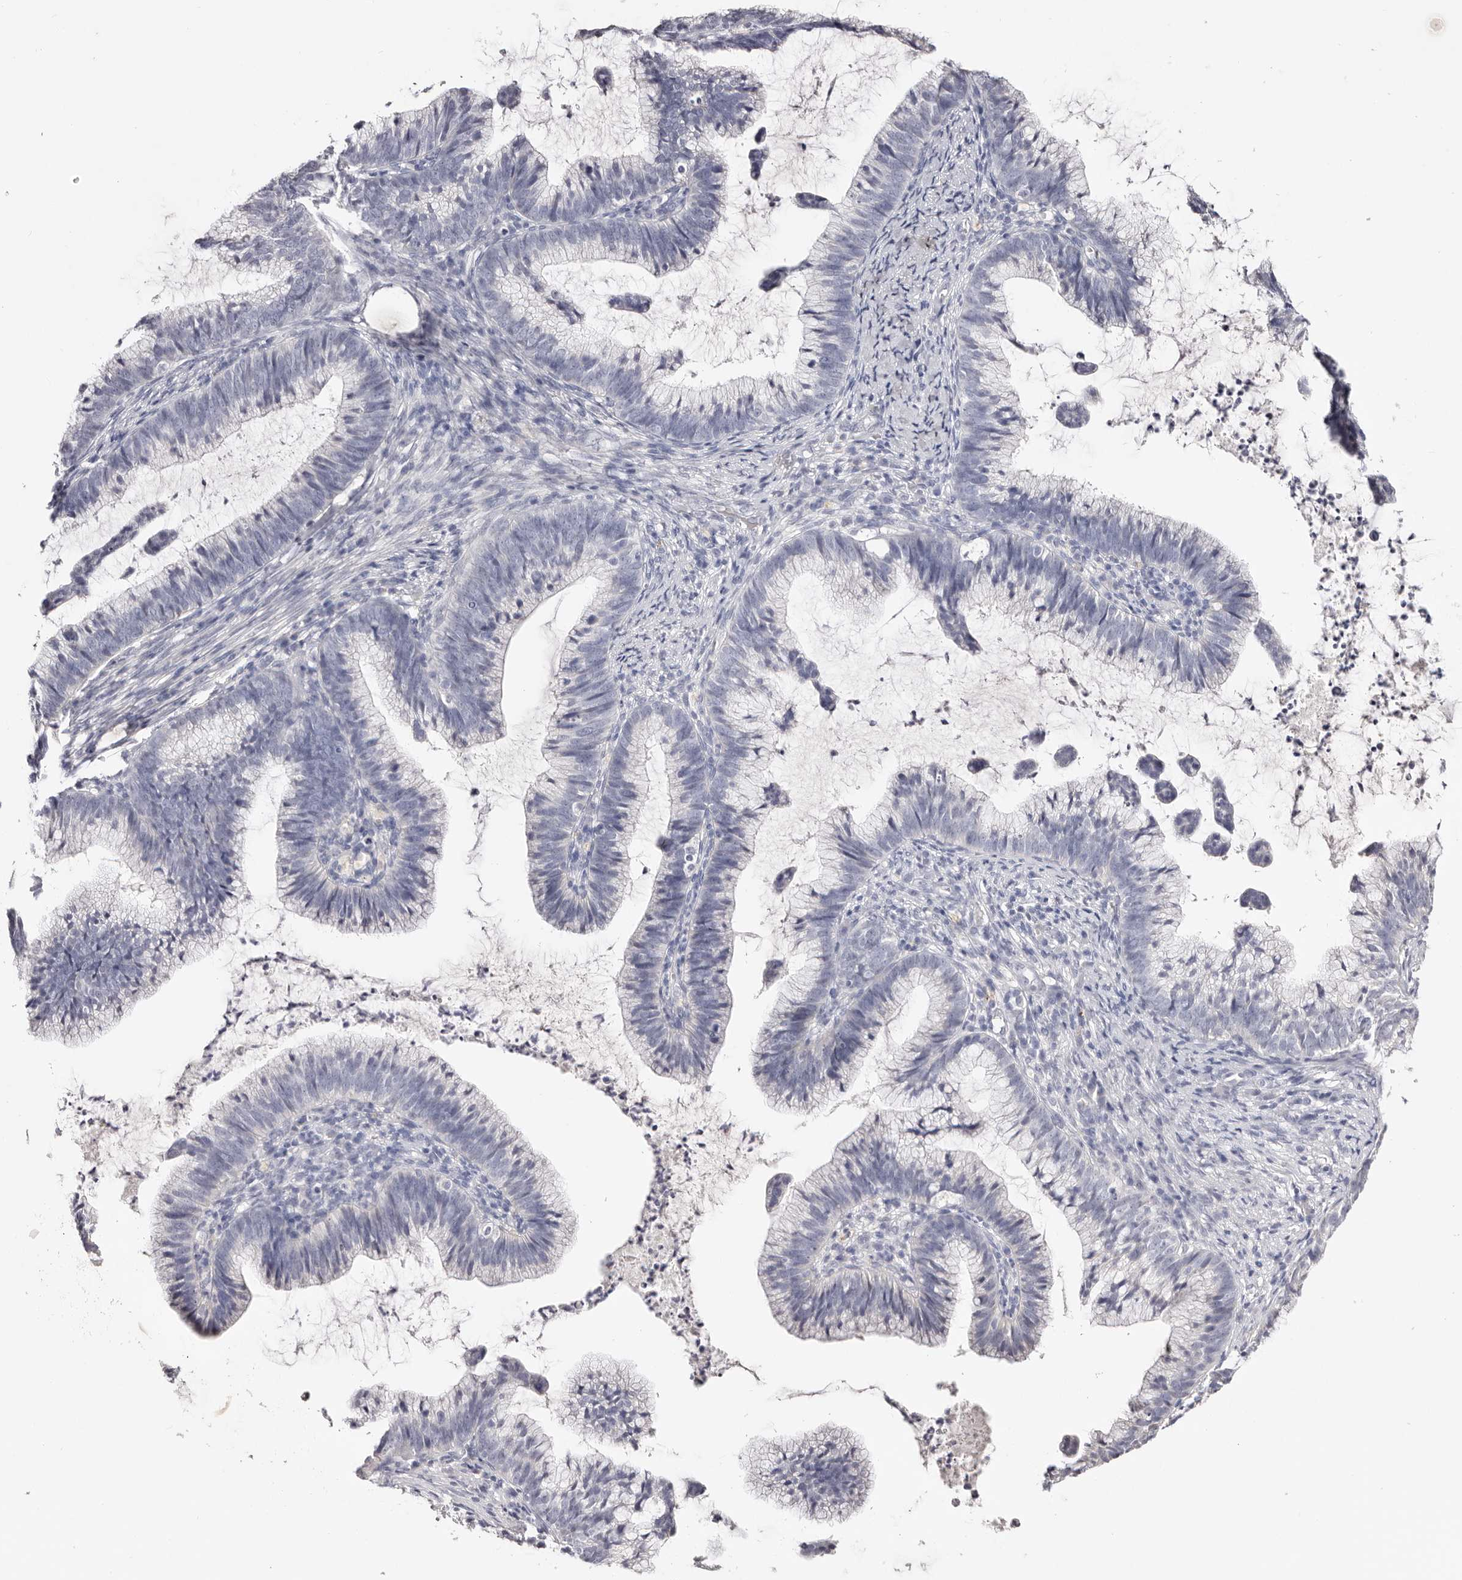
{"staining": {"intensity": "negative", "quantity": "none", "location": "none"}, "tissue": "cervical cancer", "cell_type": "Tumor cells", "image_type": "cancer", "snomed": [{"axis": "morphology", "description": "Adenocarcinoma, NOS"}, {"axis": "topography", "description": "Cervix"}], "caption": "Immunohistochemistry photomicrograph of neoplastic tissue: adenocarcinoma (cervical) stained with DAB (3,3'-diaminobenzidine) shows no significant protein staining in tumor cells.", "gene": "AKNAD1", "patient": {"sex": "female", "age": 36}}